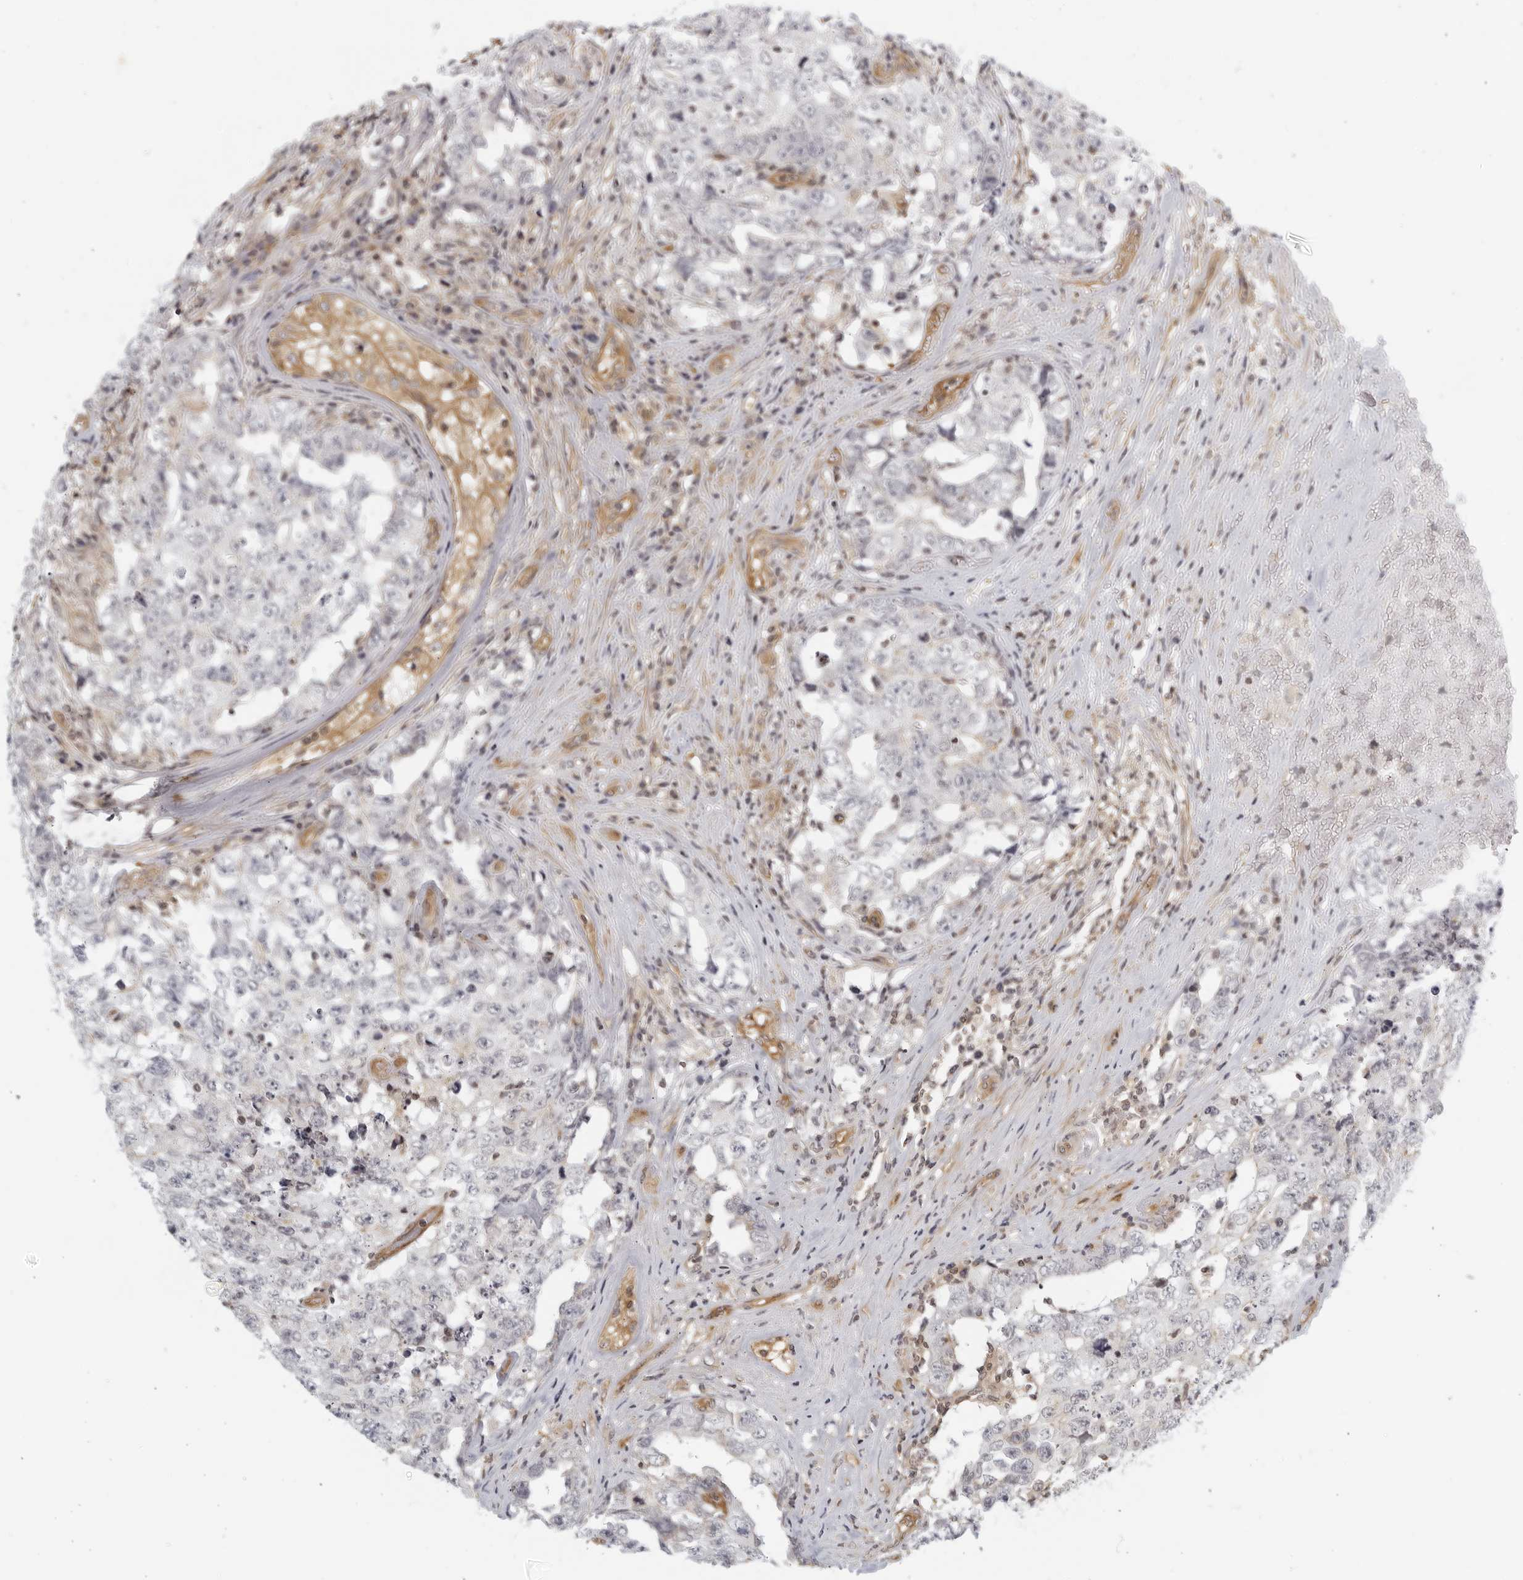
{"staining": {"intensity": "negative", "quantity": "none", "location": "none"}, "tissue": "testis cancer", "cell_type": "Tumor cells", "image_type": "cancer", "snomed": [{"axis": "morphology", "description": "Carcinoma, Embryonal, NOS"}, {"axis": "topography", "description": "Testis"}], "caption": "IHC photomicrograph of neoplastic tissue: human embryonal carcinoma (testis) stained with DAB (3,3'-diaminobenzidine) reveals no significant protein staining in tumor cells.", "gene": "SERTAD4", "patient": {"sex": "male", "age": 26}}